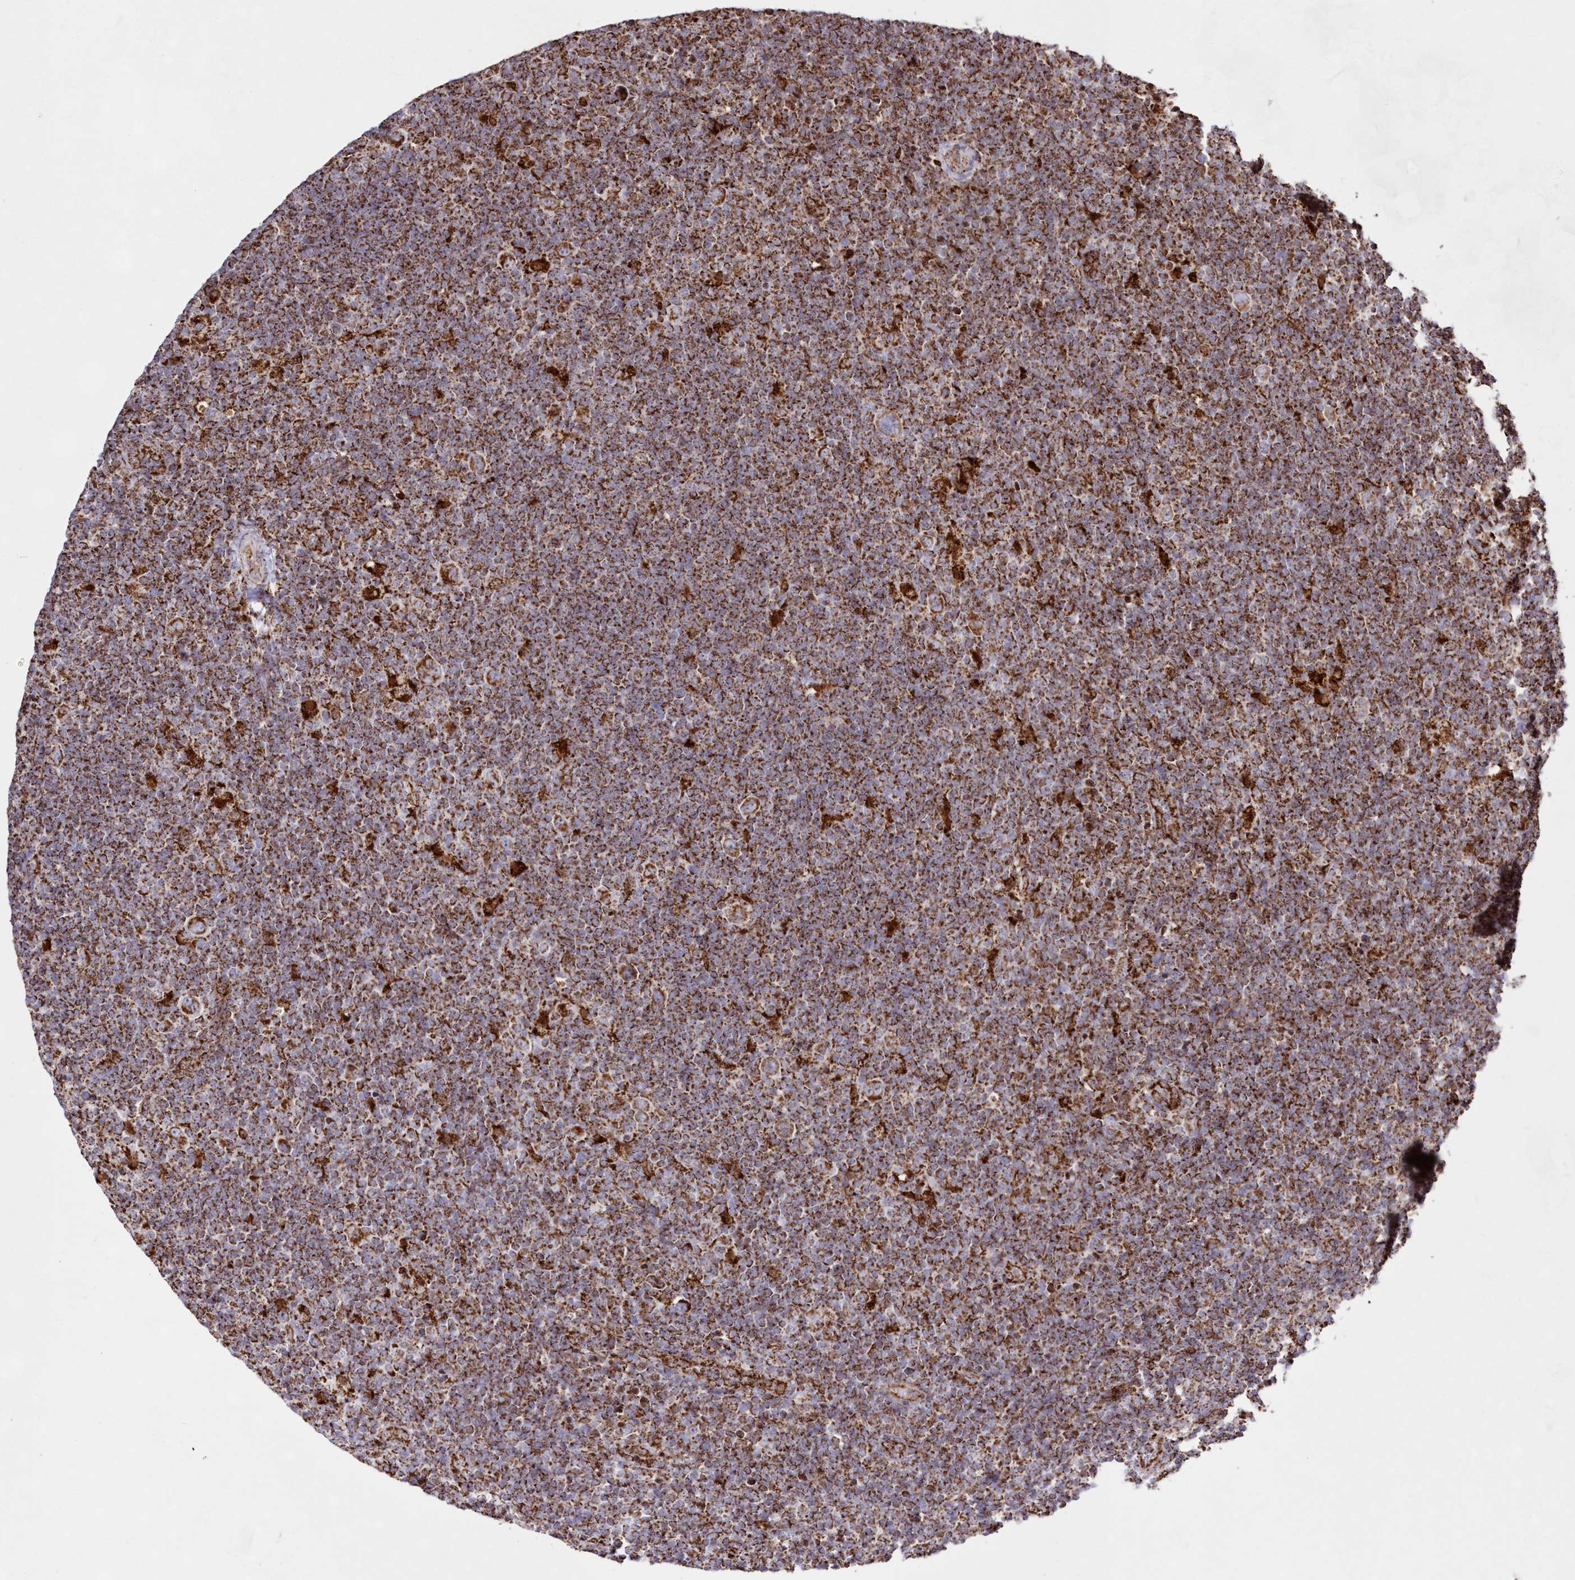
{"staining": {"intensity": "moderate", "quantity": ">75%", "location": "cytoplasmic/membranous"}, "tissue": "lymphoma", "cell_type": "Tumor cells", "image_type": "cancer", "snomed": [{"axis": "morphology", "description": "Hodgkin's disease, NOS"}, {"axis": "topography", "description": "Lymph node"}], "caption": "Lymphoma stained for a protein (brown) shows moderate cytoplasmic/membranous positive expression in approximately >75% of tumor cells.", "gene": "HADHB", "patient": {"sex": "female", "age": 57}}